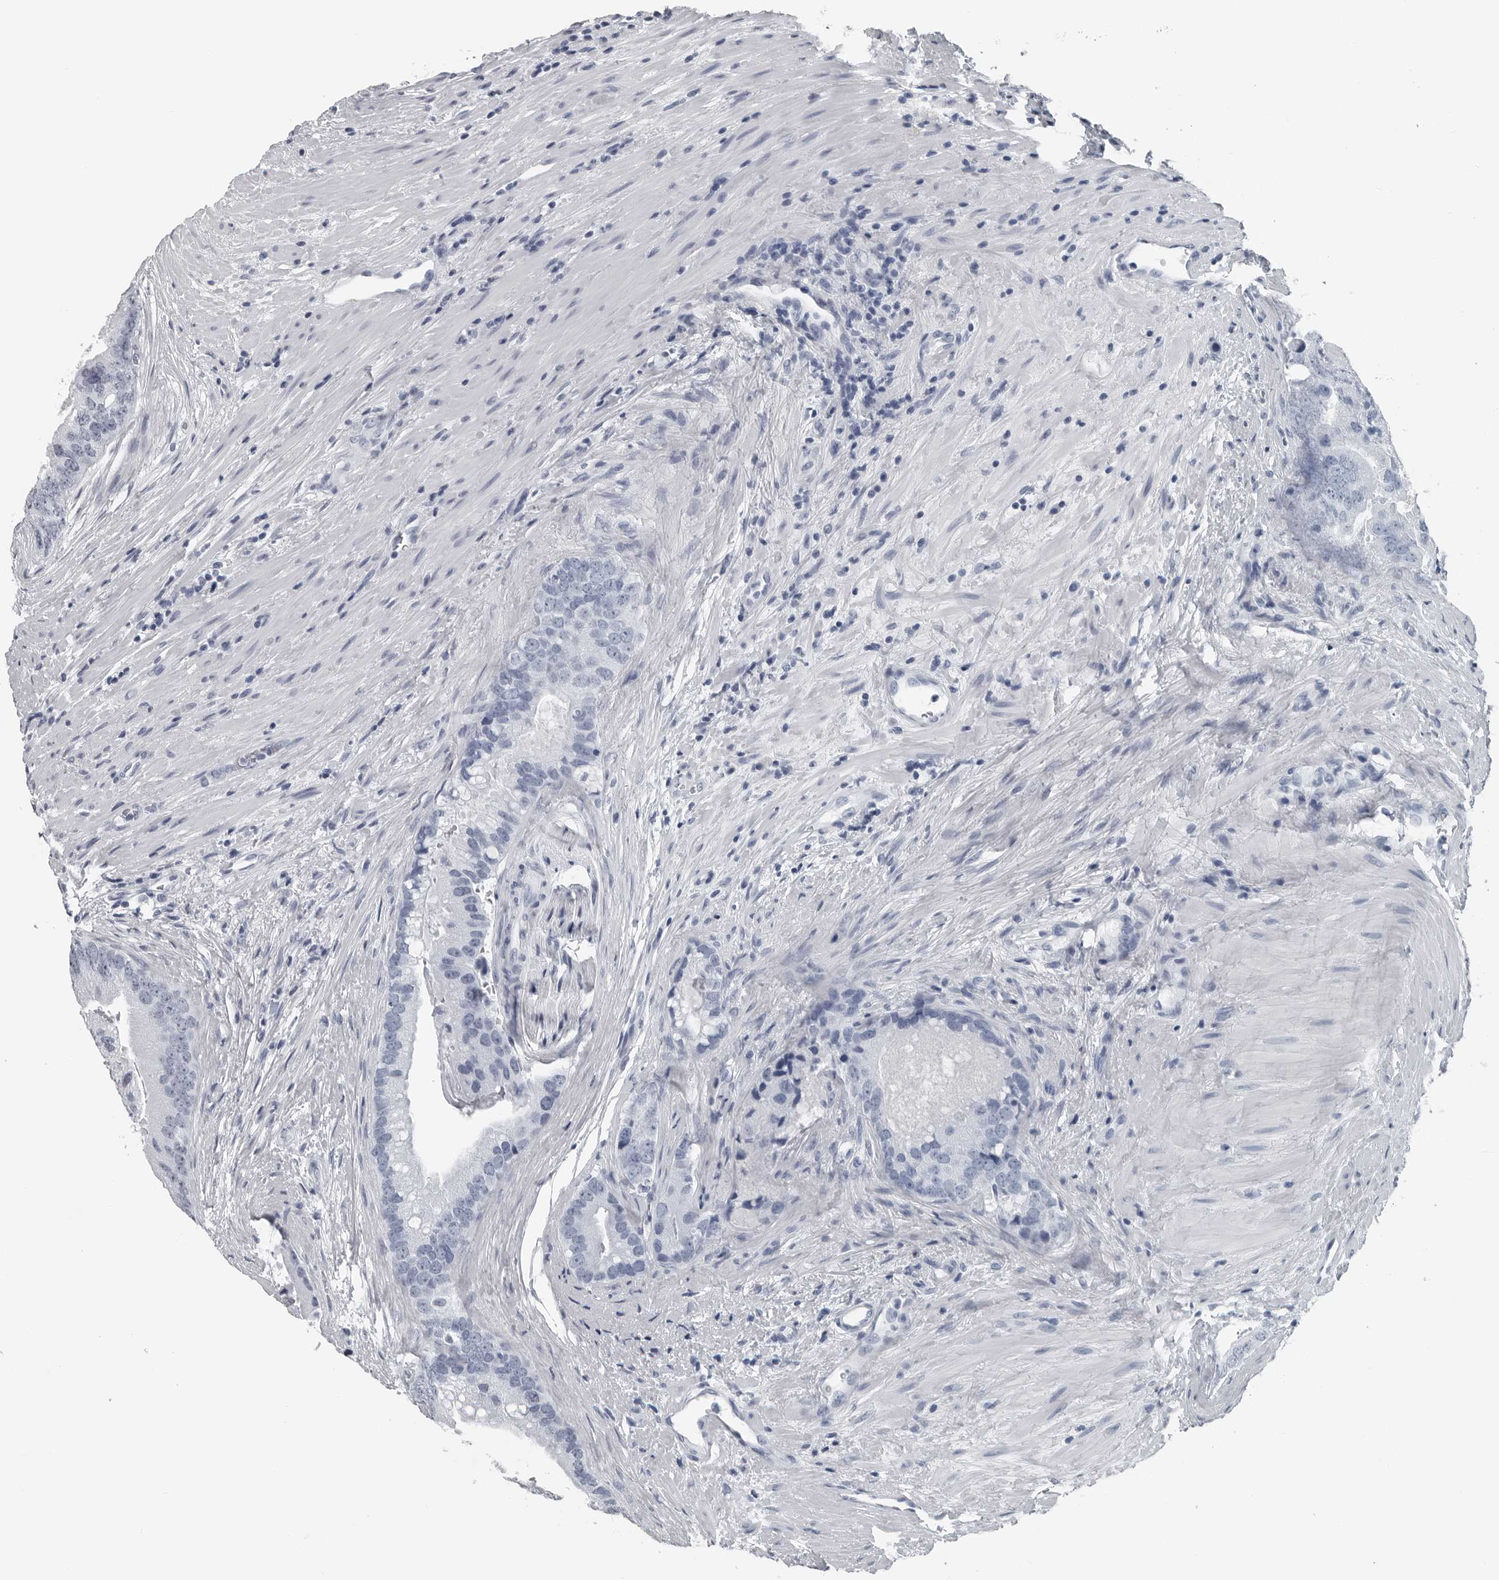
{"staining": {"intensity": "negative", "quantity": "none", "location": "none"}, "tissue": "prostate cancer", "cell_type": "Tumor cells", "image_type": "cancer", "snomed": [{"axis": "morphology", "description": "Adenocarcinoma, High grade"}, {"axis": "topography", "description": "Prostate"}], "caption": "IHC photomicrograph of human prostate cancer stained for a protein (brown), which exhibits no staining in tumor cells. The staining is performed using DAB (3,3'-diaminobenzidine) brown chromogen with nuclei counter-stained in using hematoxylin.", "gene": "SPINK1", "patient": {"sex": "male", "age": 70}}